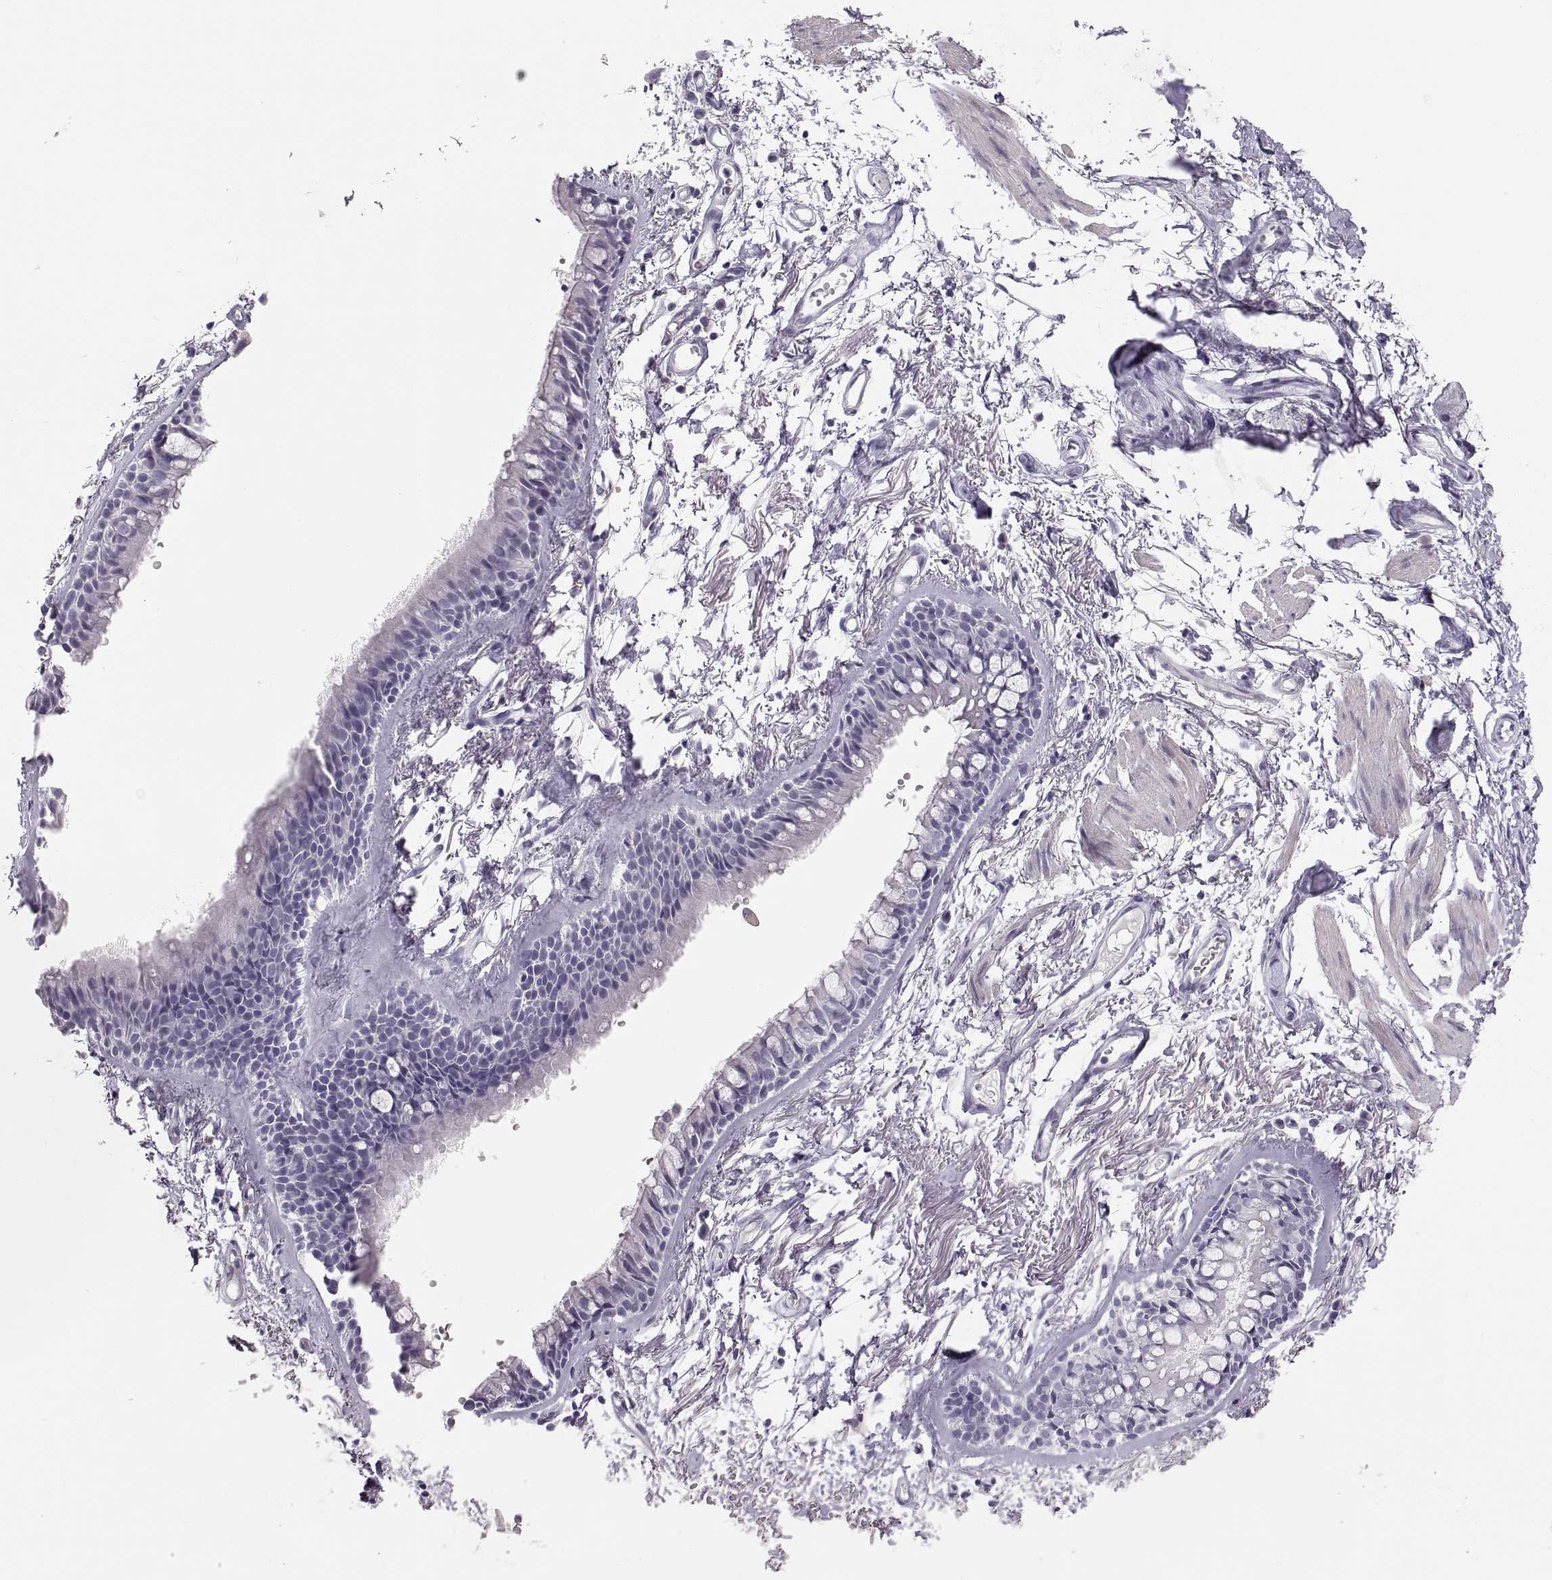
{"staining": {"intensity": "negative", "quantity": "none", "location": "none"}, "tissue": "adipose tissue", "cell_type": "Adipocytes", "image_type": "normal", "snomed": [{"axis": "morphology", "description": "Normal tissue, NOS"}, {"axis": "topography", "description": "Cartilage tissue"}, {"axis": "topography", "description": "Bronchus"}], "caption": "Adipocytes are negative for brown protein staining in benign adipose tissue.", "gene": "COL9A3", "patient": {"sex": "female", "age": 79}}